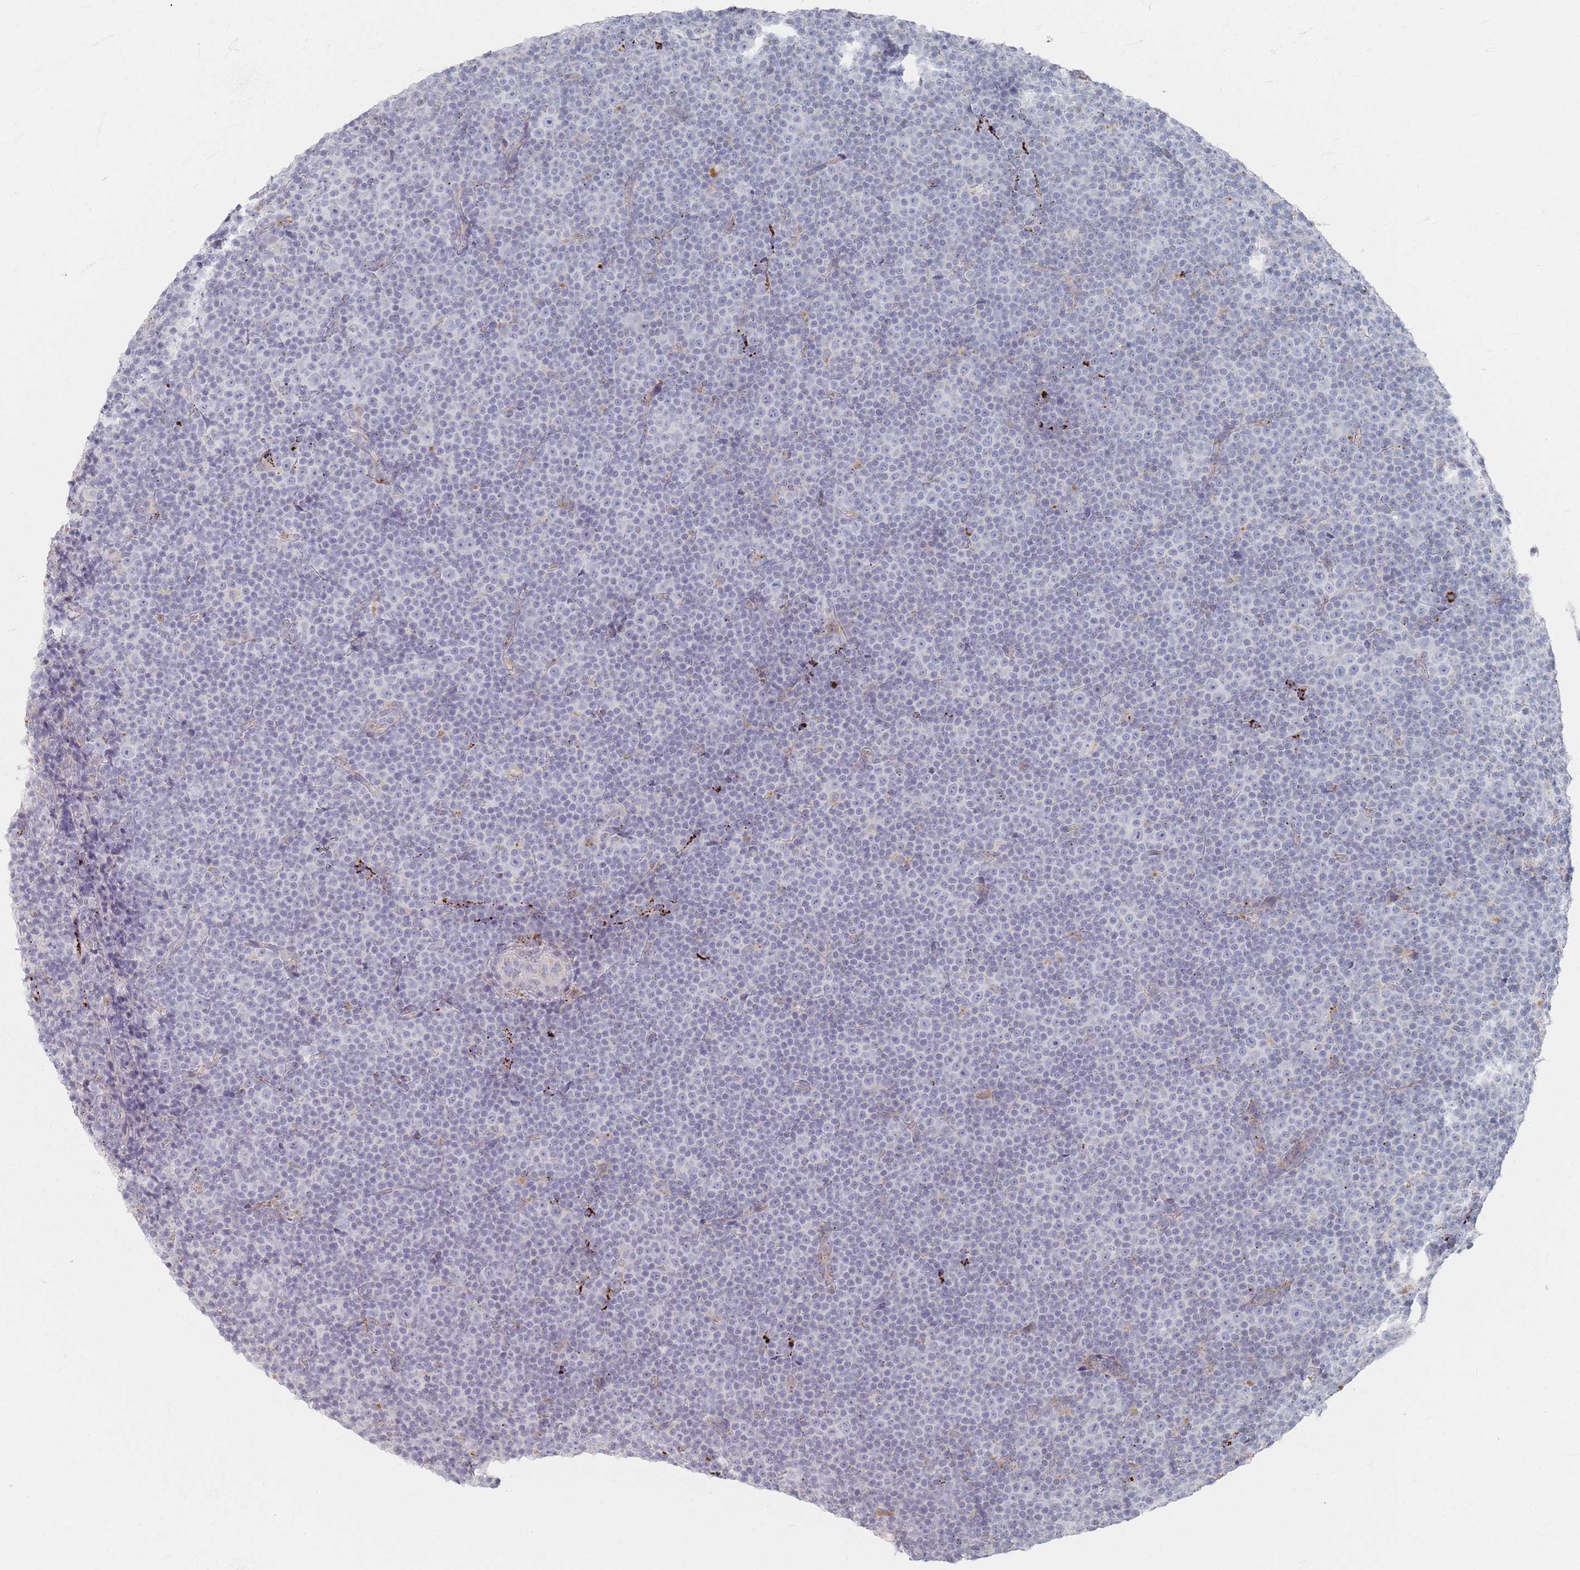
{"staining": {"intensity": "negative", "quantity": "none", "location": "none"}, "tissue": "lymphoma", "cell_type": "Tumor cells", "image_type": "cancer", "snomed": [{"axis": "morphology", "description": "Malignant lymphoma, non-Hodgkin's type, Low grade"}, {"axis": "topography", "description": "Lymph node"}], "caption": "IHC photomicrograph of neoplastic tissue: malignant lymphoma, non-Hodgkin's type (low-grade) stained with DAB (3,3'-diaminobenzidine) reveals no significant protein expression in tumor cells. (DAB immunohistochemistry, high magnification).", "gene": "SLC2A11", "patient": {"sex": "female", "age": 67}}